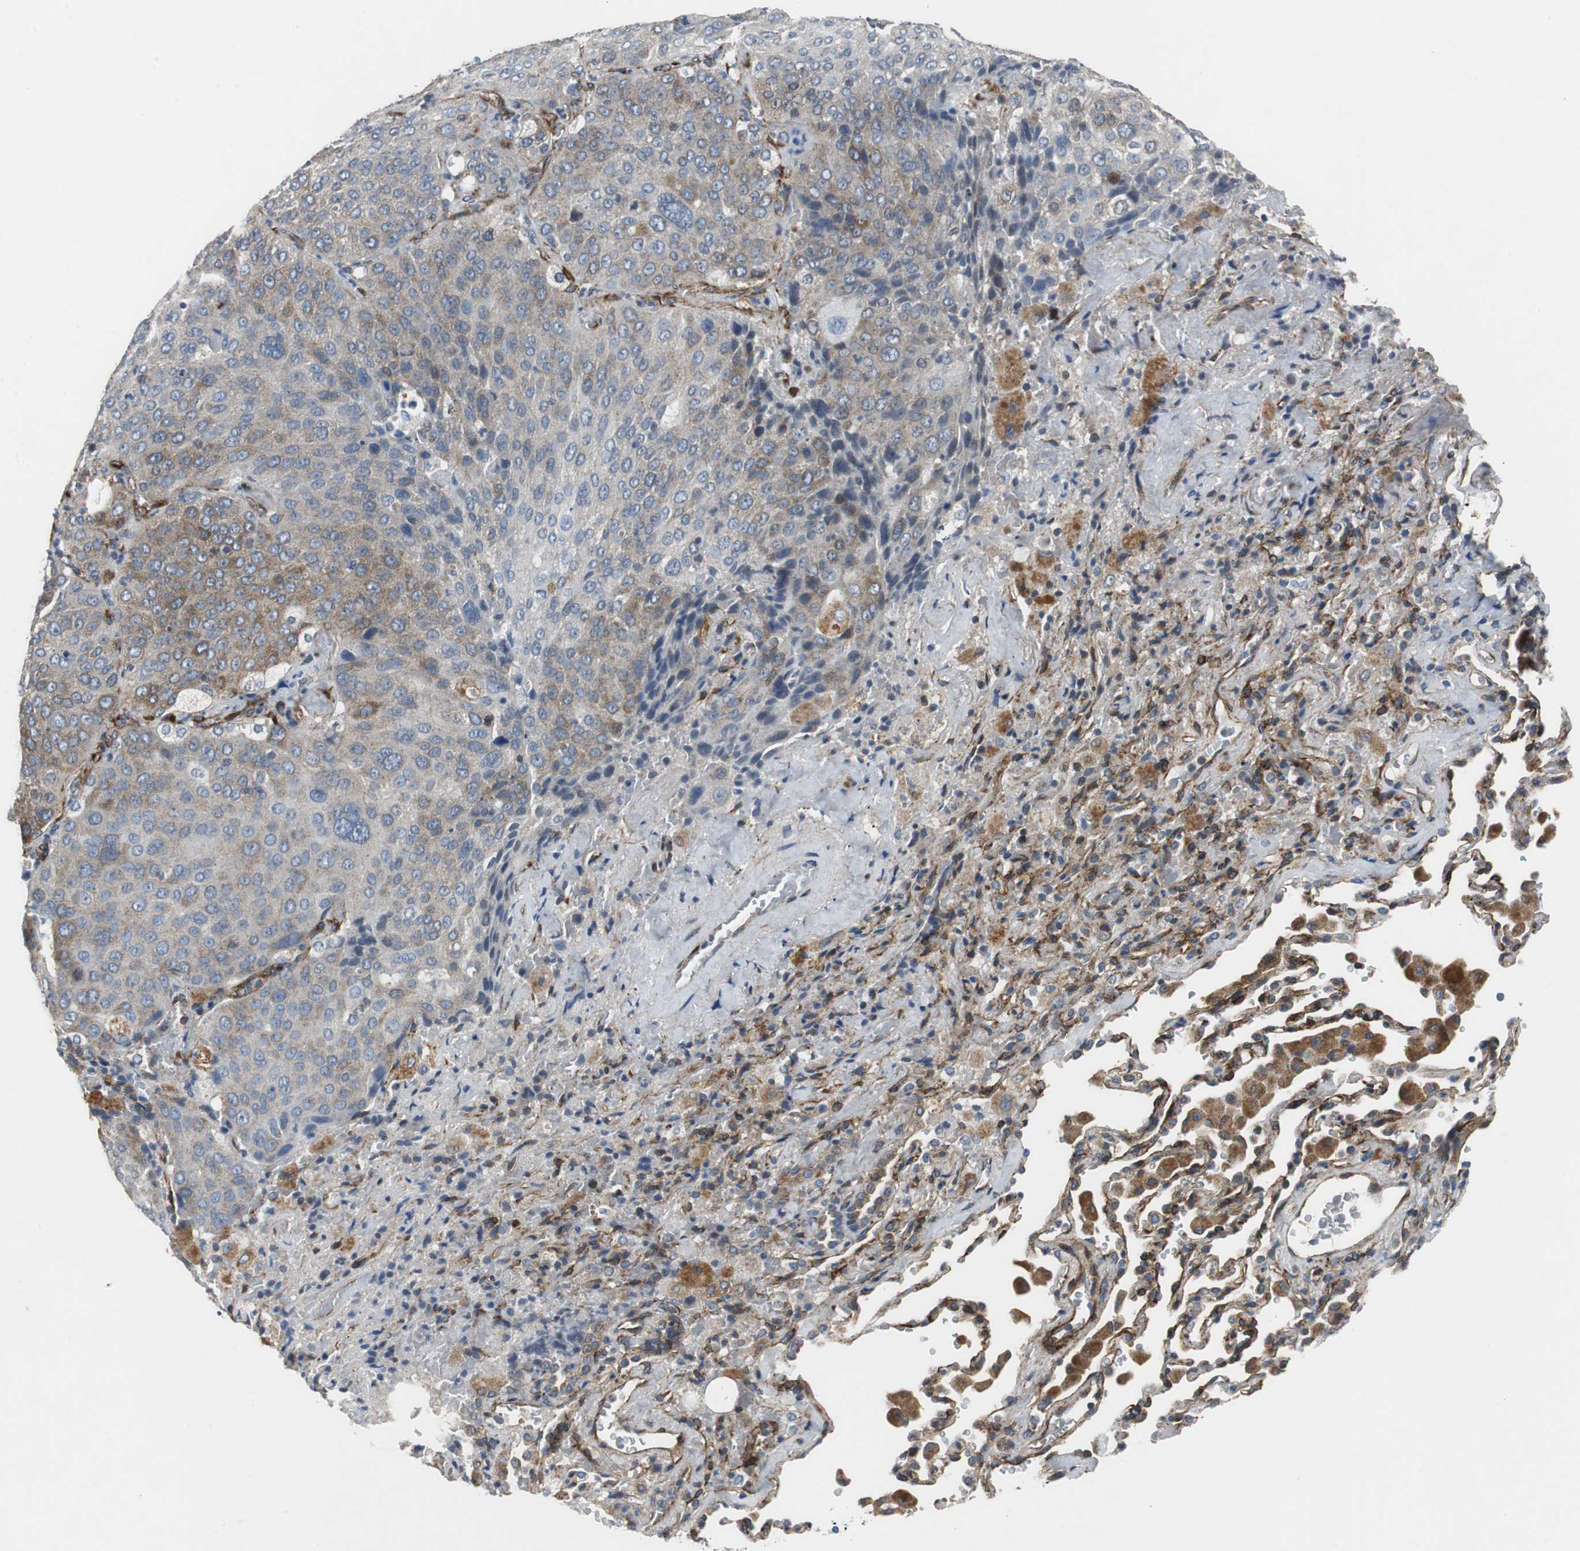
{"staining": {"intensity": "weak", "quantity": ">75%", "location": "cytoplasmic/membranous"}, "tissue": "lung cancer", "cell_type": "Tumor cells", "image_type": "cancer", "snomed": [{"axis": "morphology", "description": "Squamous cell carcinoma, NOS"}, {"axis": "topography", "description": "Lung"}], "caption": "IHC of lung cancer displays low levels of weak cytoplasmic/membranous staining in approximately >75% of tumor cells.", "gene": "ISCU", "patient": {"sex": "male", "age": 54}}